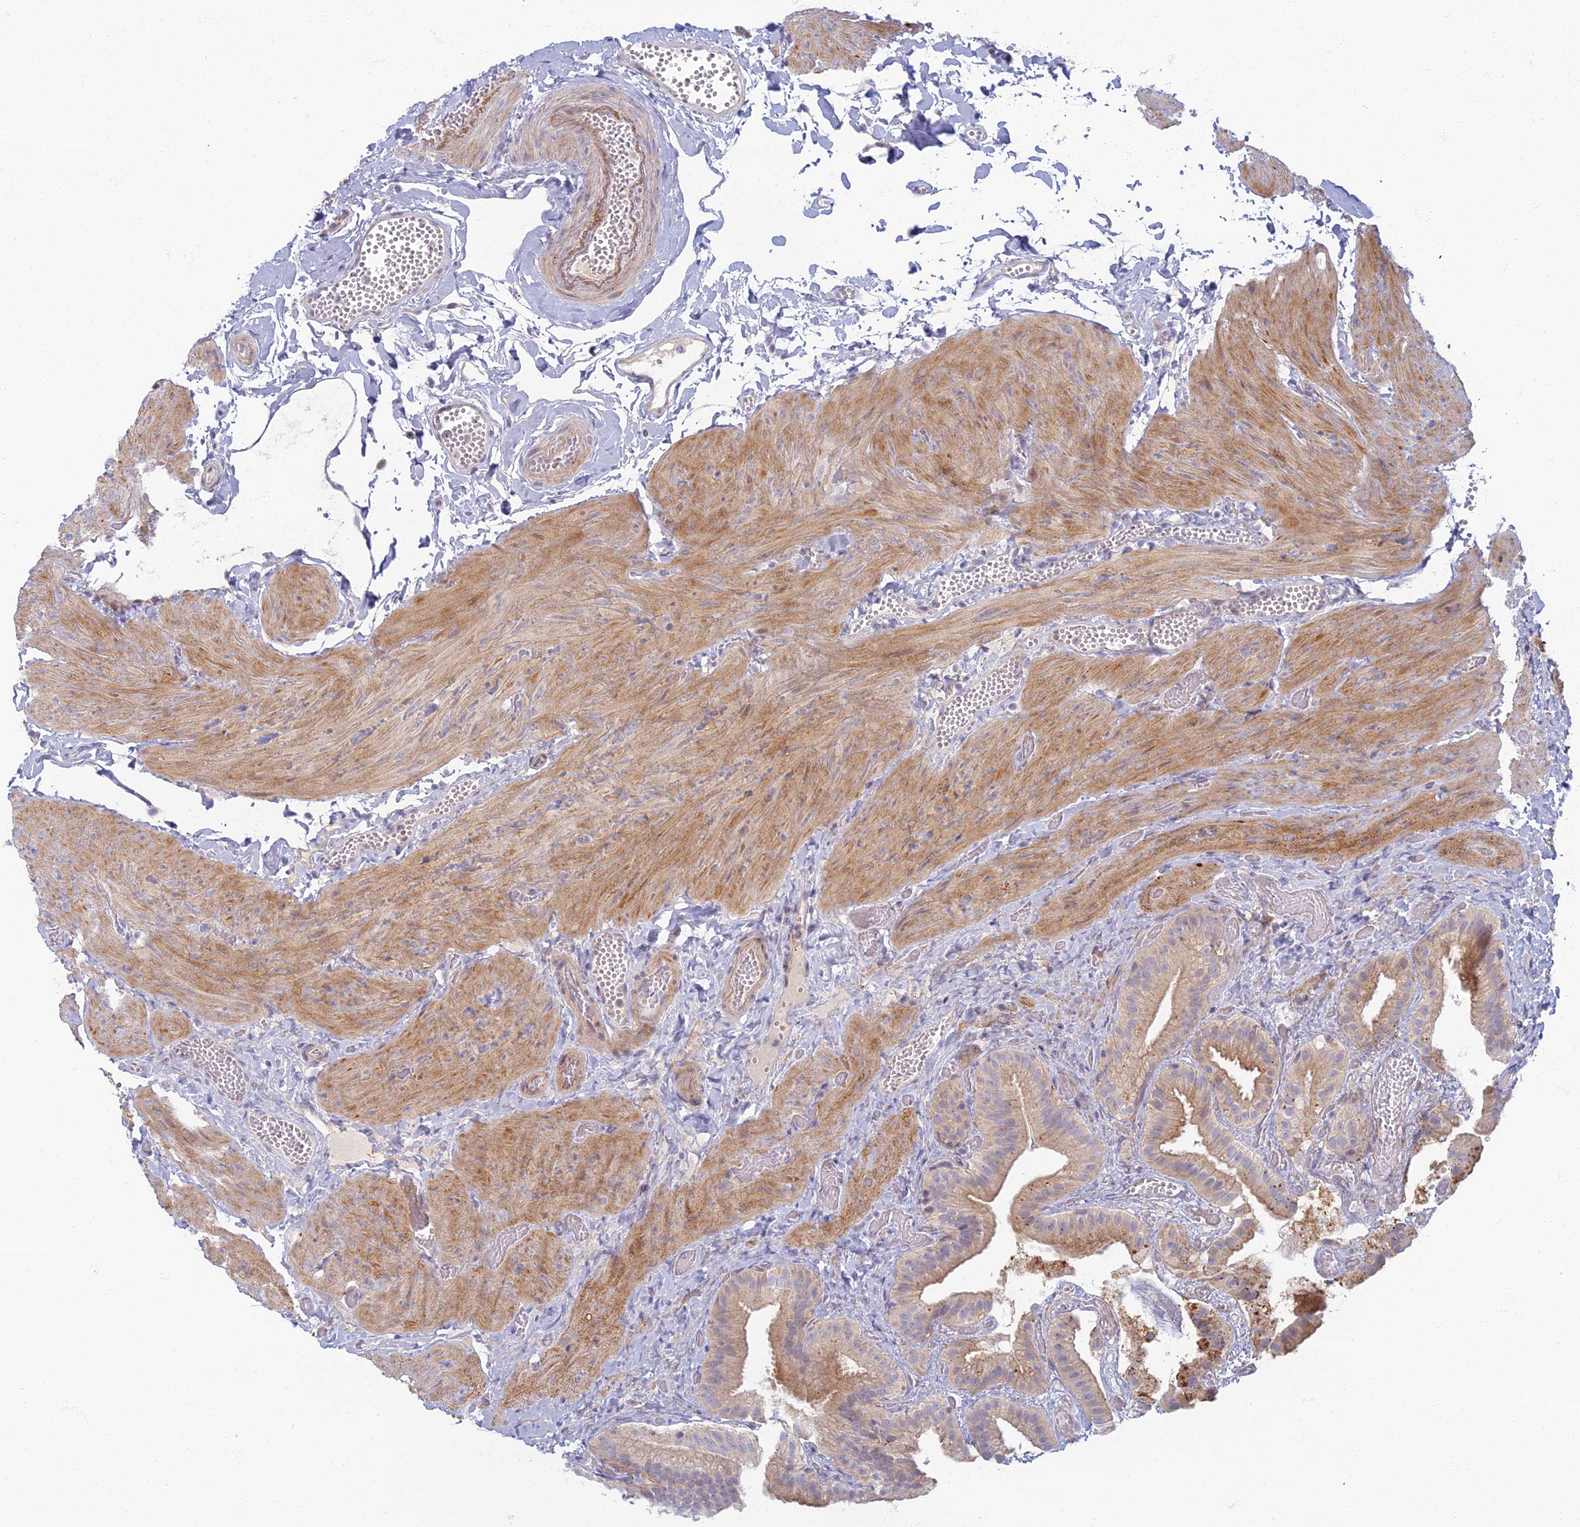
{"staining": {"intensity": "strong", "quantity": "<25%", "location": "cytoplasmic/membranous"}, "tissue": "gallbladder", "cell_type": "Glandular cells", "image_type": "normal", "snomed": [{"axis": "morphology", "description": "Normal tissue, NOS"}, {"axis": "topography", "description": "Gallbladder"}], "caption": "Gallbladder stained for a protein demonstrates strong cytoplasmic/membranous positivity in glandular cells. (DAB (3,3'-diaminobenzidine) = brown stain, brightfield microscopy at high magnification).", "gene": "CHMP4B", "patient": {"sex": "female", "age": 64}}